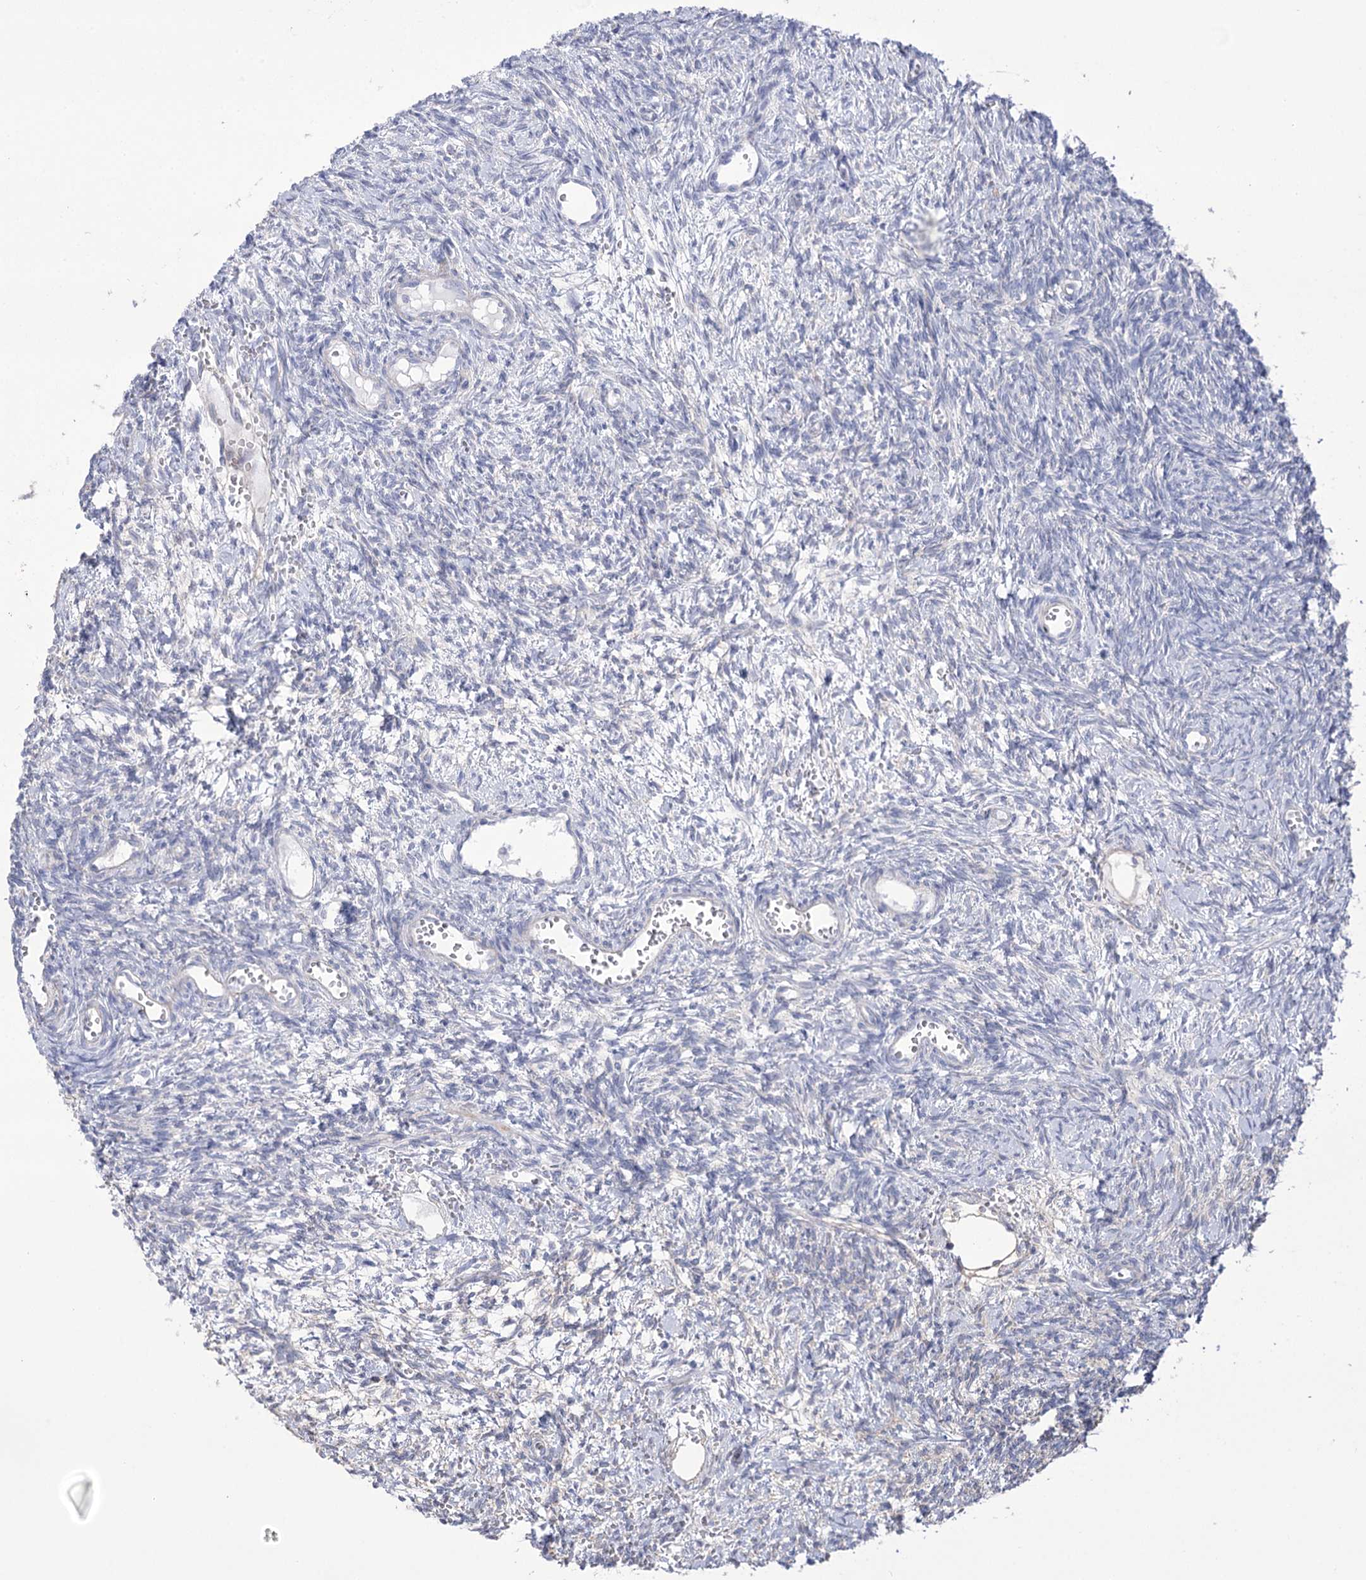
{"staining": {"intensity": "negative", "quantity": "none", "location": "none"}, "tissue": "ovary", "cell_type": "Follicle cells", "image_type": "normal", "snomed": [{"axis": "morphology", "description": "Normal tissue, NOS"}, {"axis": "topography", "description": "Ovary"}], "caption": "Ovary stained for a protein using immunohistochemistry (IHC) exhibits no staining follicle cells.", "gene": "FAM216A", "patient": {"sex": "female", "age": 39}}